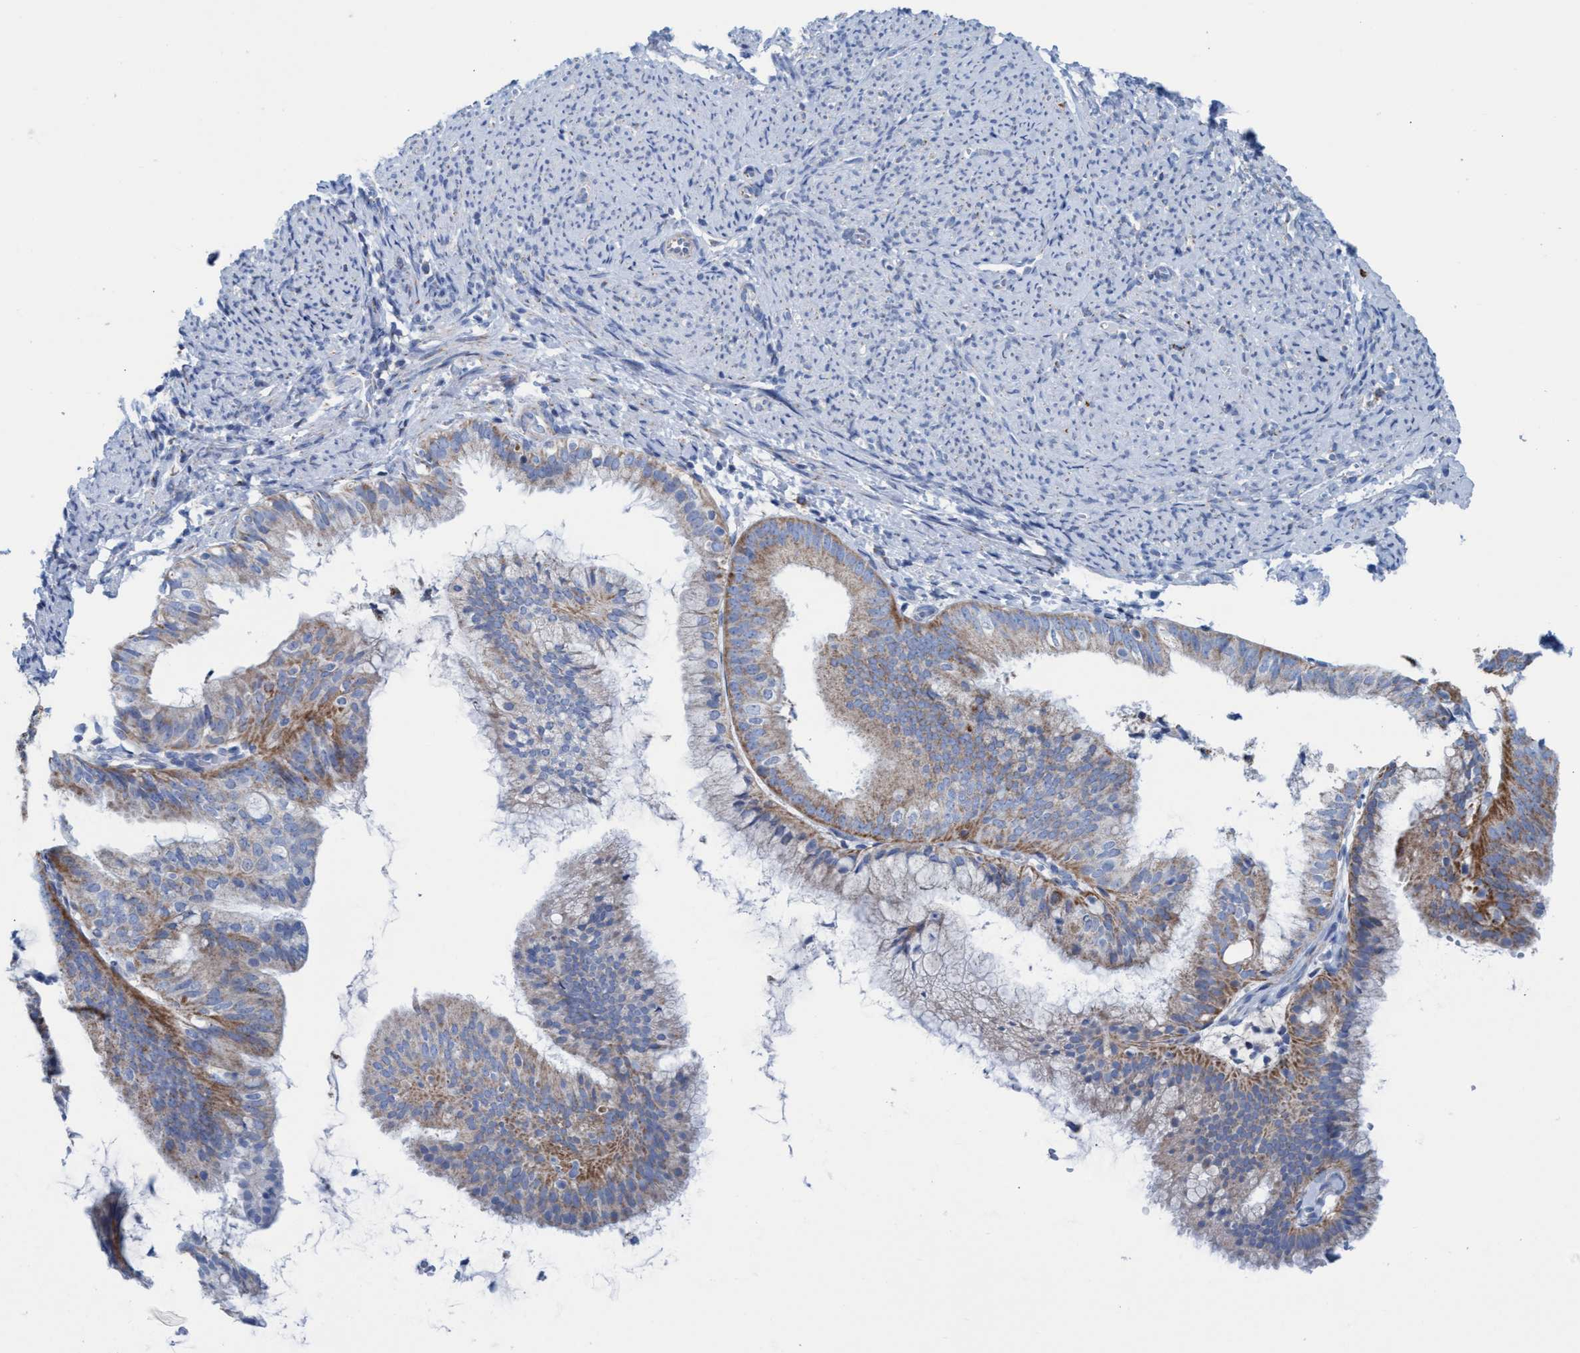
{"staining": {"intensity": "moderate", "quantity": "25%-75%", "location": "cytoplasmic/membranous"}, "tissue": "endometrial cancer", "cell_type": "Tumor cells", "image_type": "cancer", "snomed": [{"axis": "morphology", "description": "Adenocarcinoma, NOS"}, {"axis": "topography", "description": "Endometrium"}], "caption": "The photomicrograph displays a brown stain indicating the presence of a protein in the cytoplasmic/membranous of tumor cells in adenocarcinoma (endometrial).", "gene": "GGA3", "patient": {"sex": "female", "age": 63}}